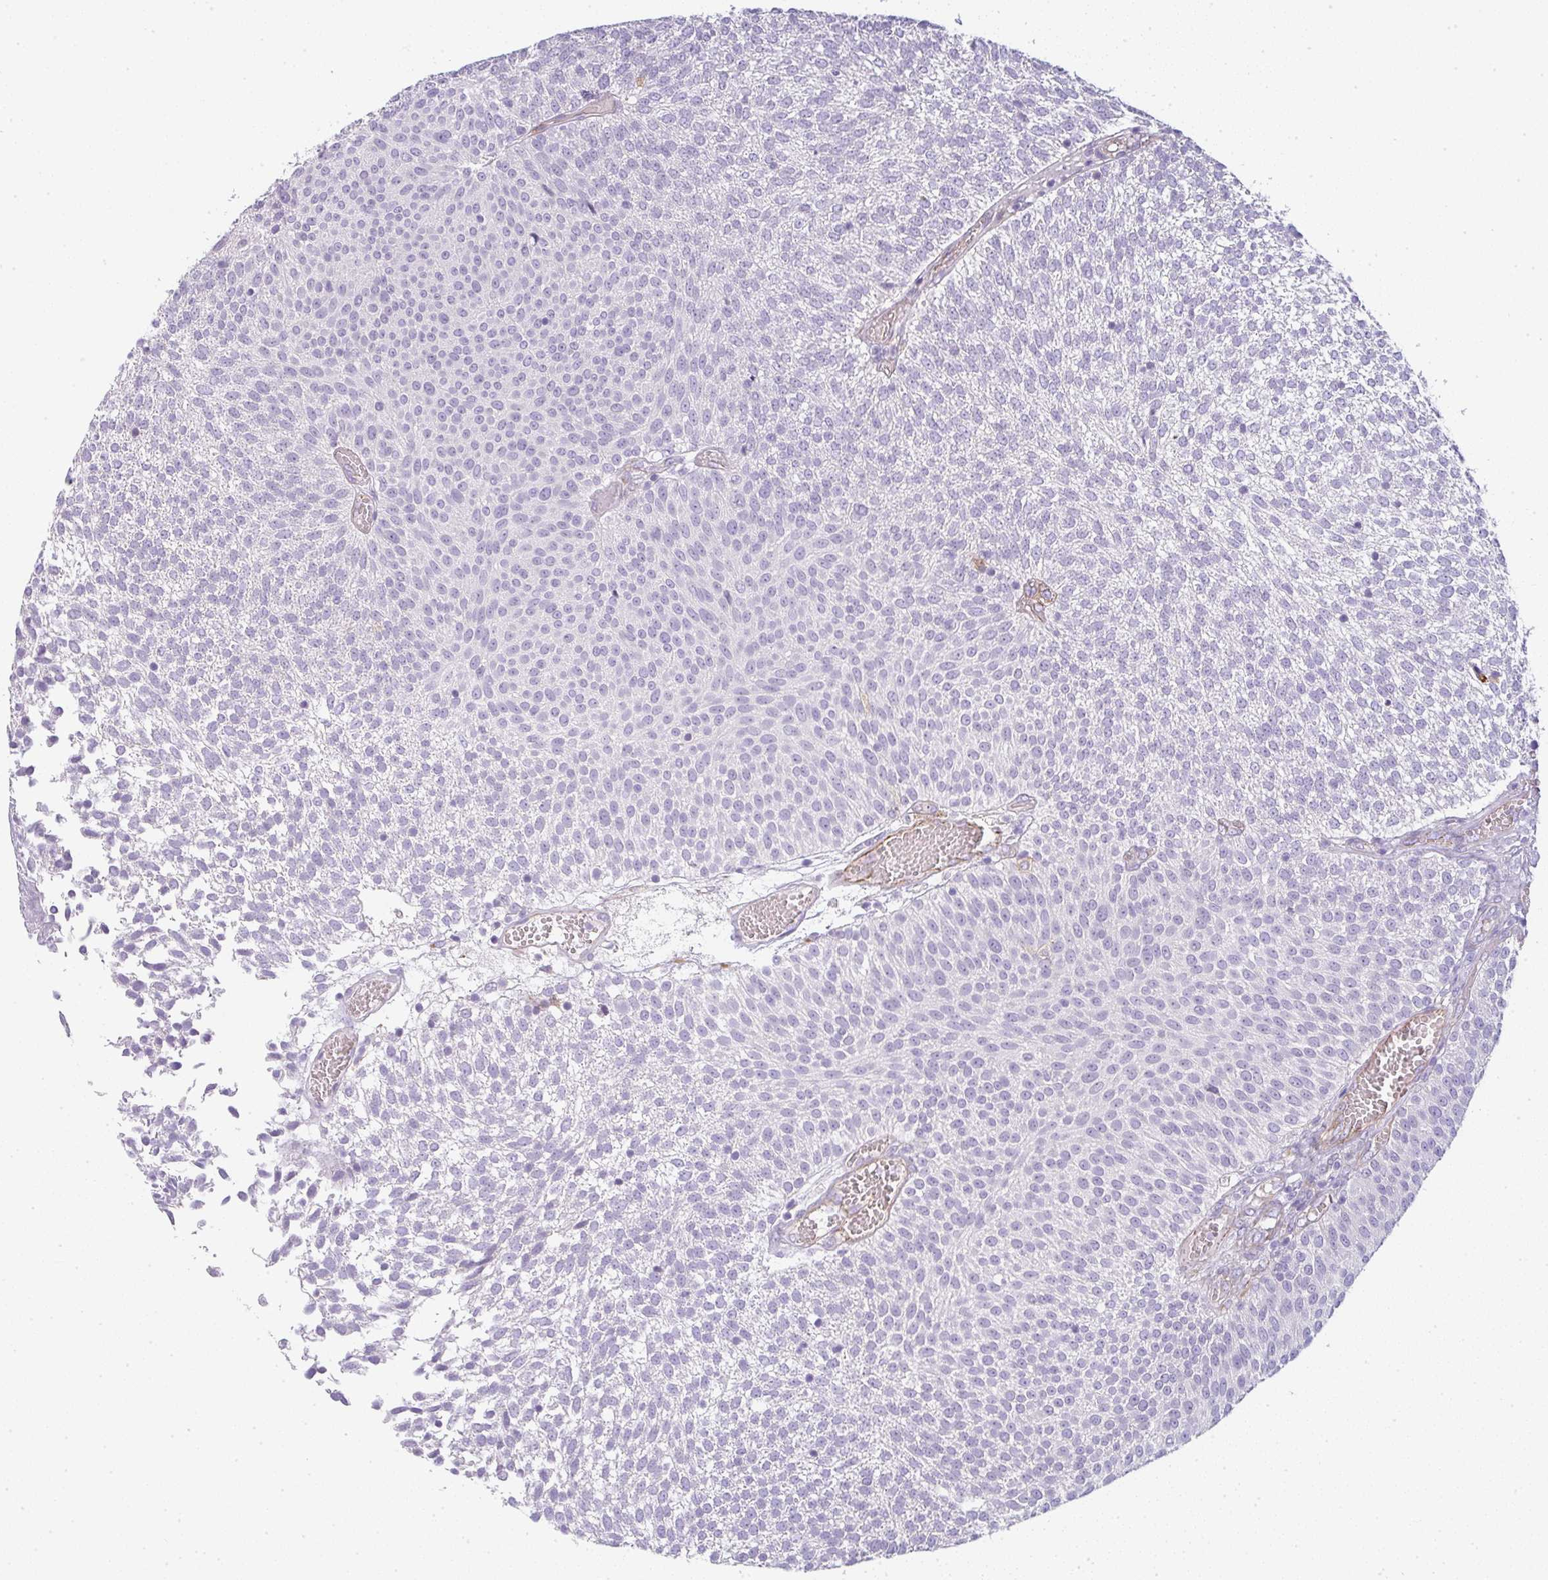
{"staining": {"intensity": "negative", "quantity": "none", "location": "none"}, "tissue": "urothelial cancer", "cell_type": "Tumor cells", "image_type": "cancer", "snomed": [{"axis": "morphology", "description": "Urothelial carcinoma, Low grade"}, {"axis": "topography", "description": "Urinary bladder"}], "caption": "Tumor cells are negative for protein expression in human urothelial carcinoma (low-grade). (DAB IHC with hematoxylin counter stain).", "gene": "LPAR4", "patient": {"sex": "female", "age": 79}}